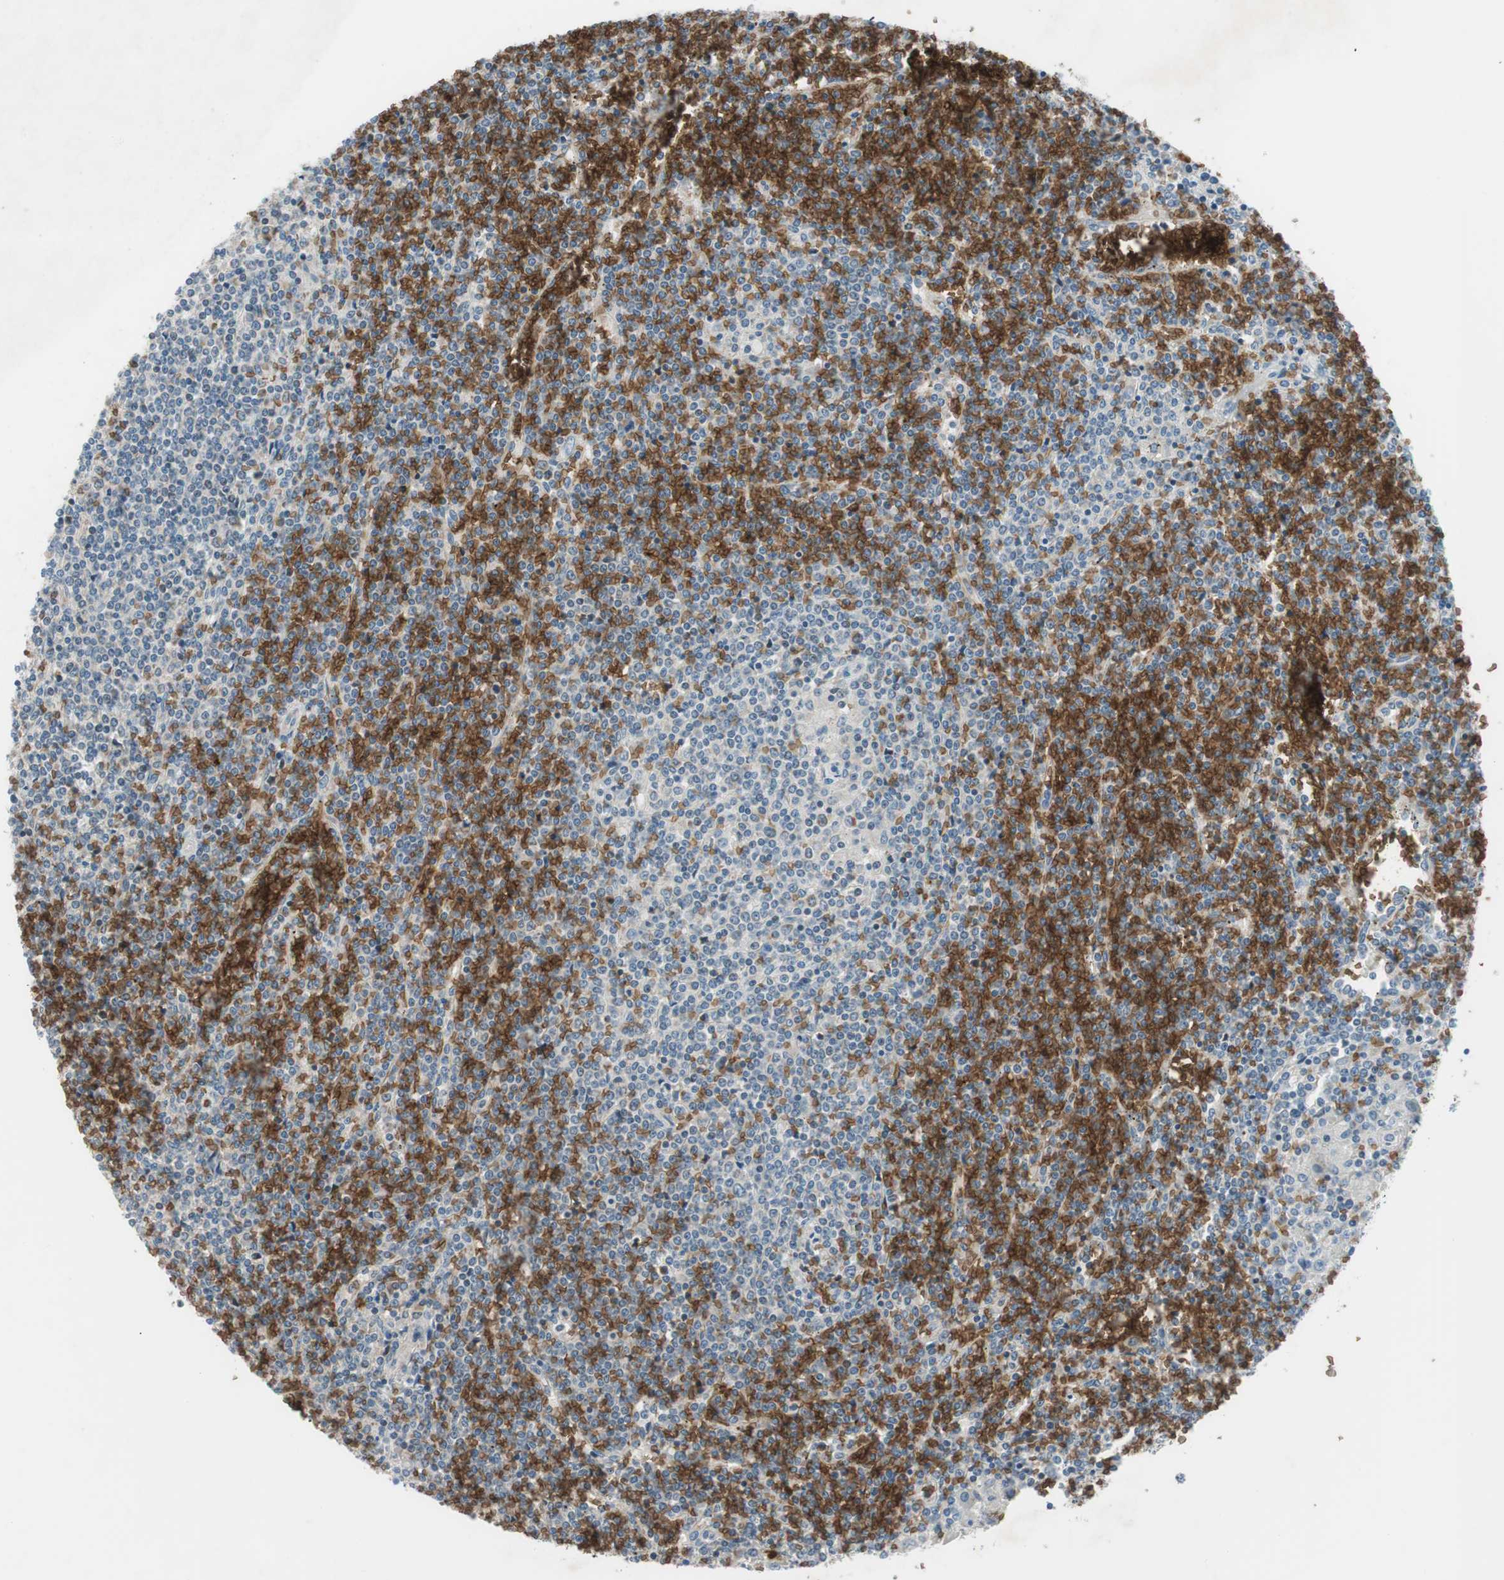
{"staining": {"intensity": "weak", "quantity": "<25%", "location": "cytoplasmic/membranous"}, "tissue": "lymphoma", "cell_type": "Tumor cells", "image_type": "cancer", "snomed": [{"axis": "morphology", "description": "Malignant lymphoma, non-Hodgkin's type, Low grade"}, {"axis": "topography", "description": "Spleen"}], "caption": "The immunohistochemistry (IHC) image has no significant staining in tumor cells of malignant lymphoma, non-Hodgkin's type (low-grade) tissue.", "gene": "GYPC", "patient": {"sex": "female", "age": 19}}